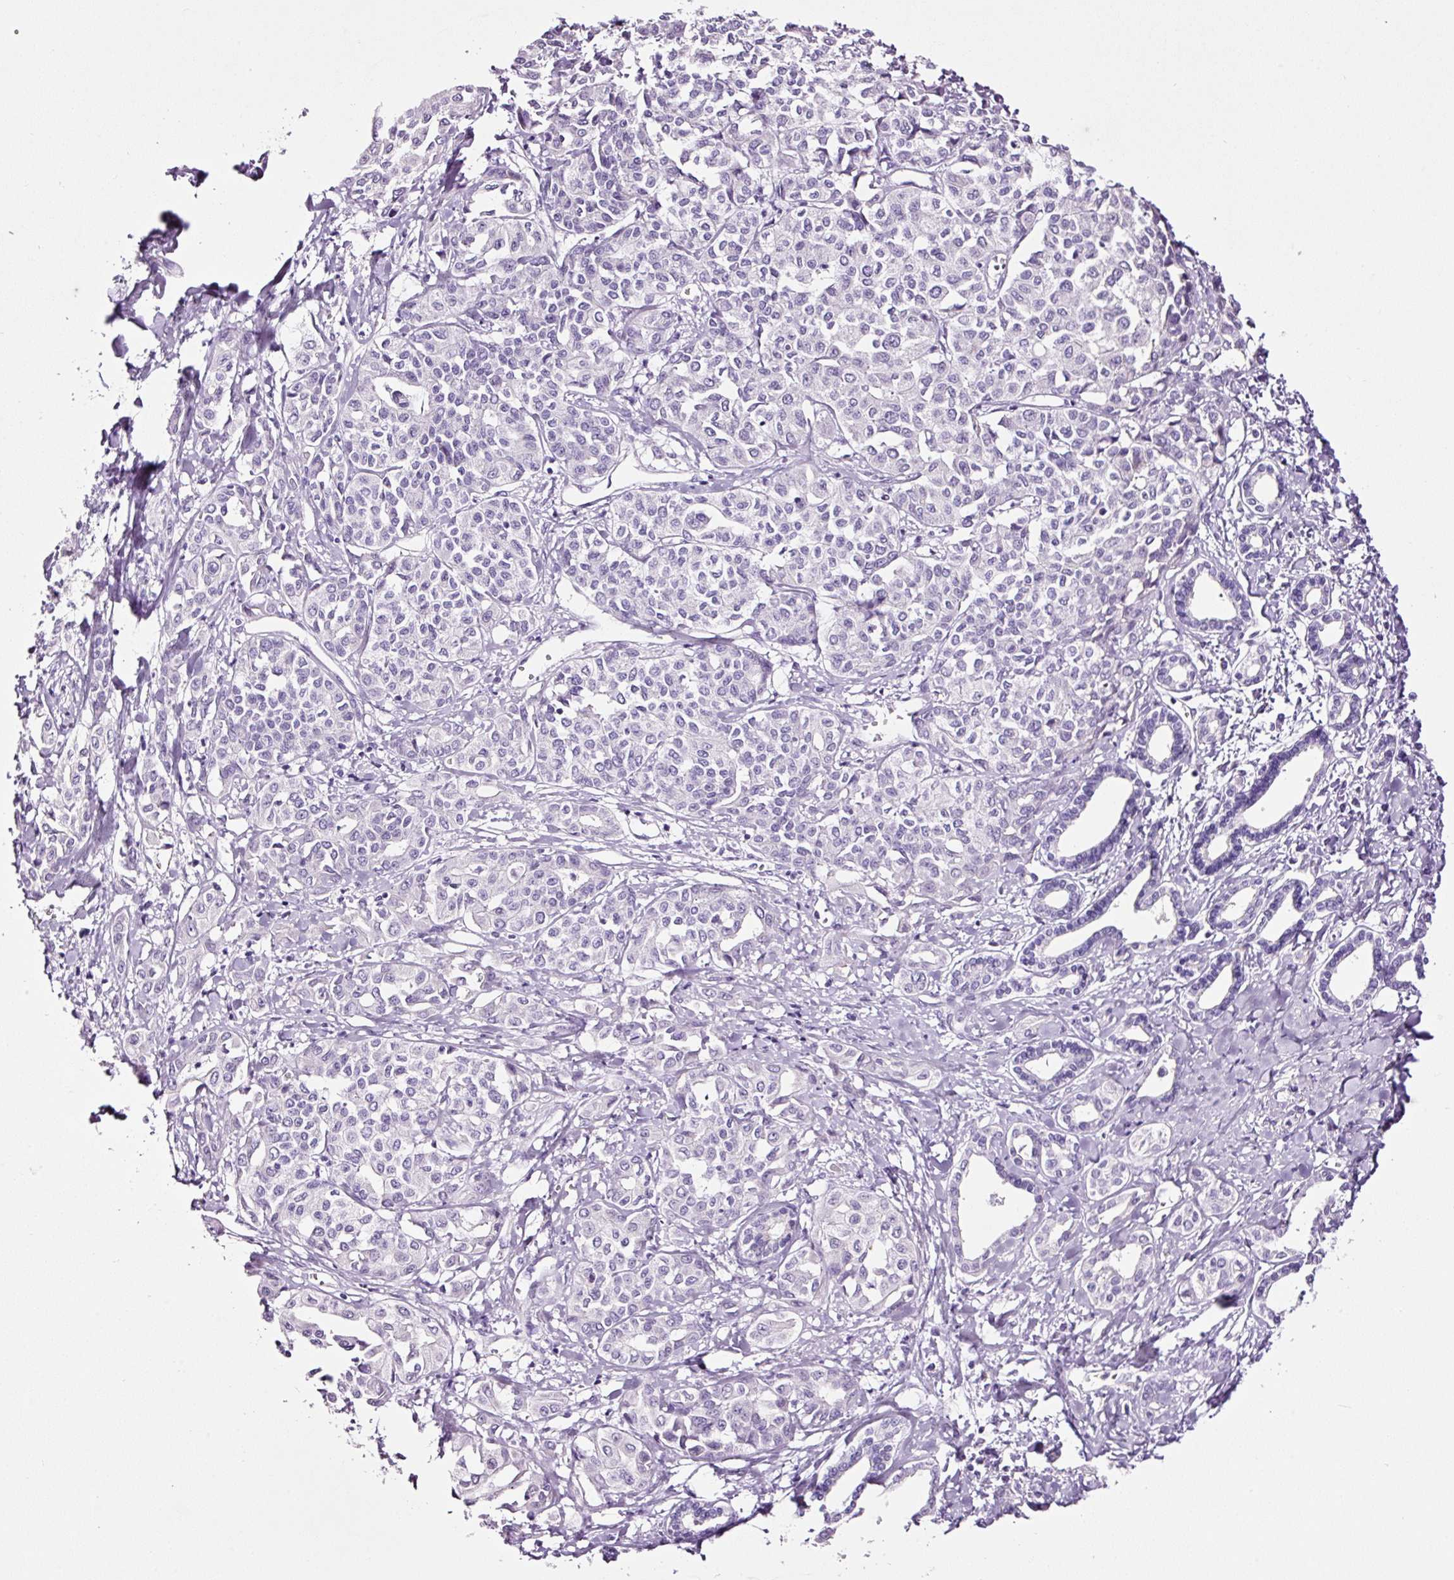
{"staining": {"intensity": "negative", "quantity": "none", "location": "none"}, "tissue": "liver cancer", "cell_type": "Tumor cells", "image_type": "cancer", "snomed": [{"axis": "morphology", "description": "Cholangiocarcinoma"}, {"axis": "topography", "description": "Liver"}], "caption": "DAB immunohistochemical staining of human cholangiocarcinoma (liver) shows no significant staining in tumor cells.", "gene": "RTF2", "patient": {"sex": "female", "age": 77}}